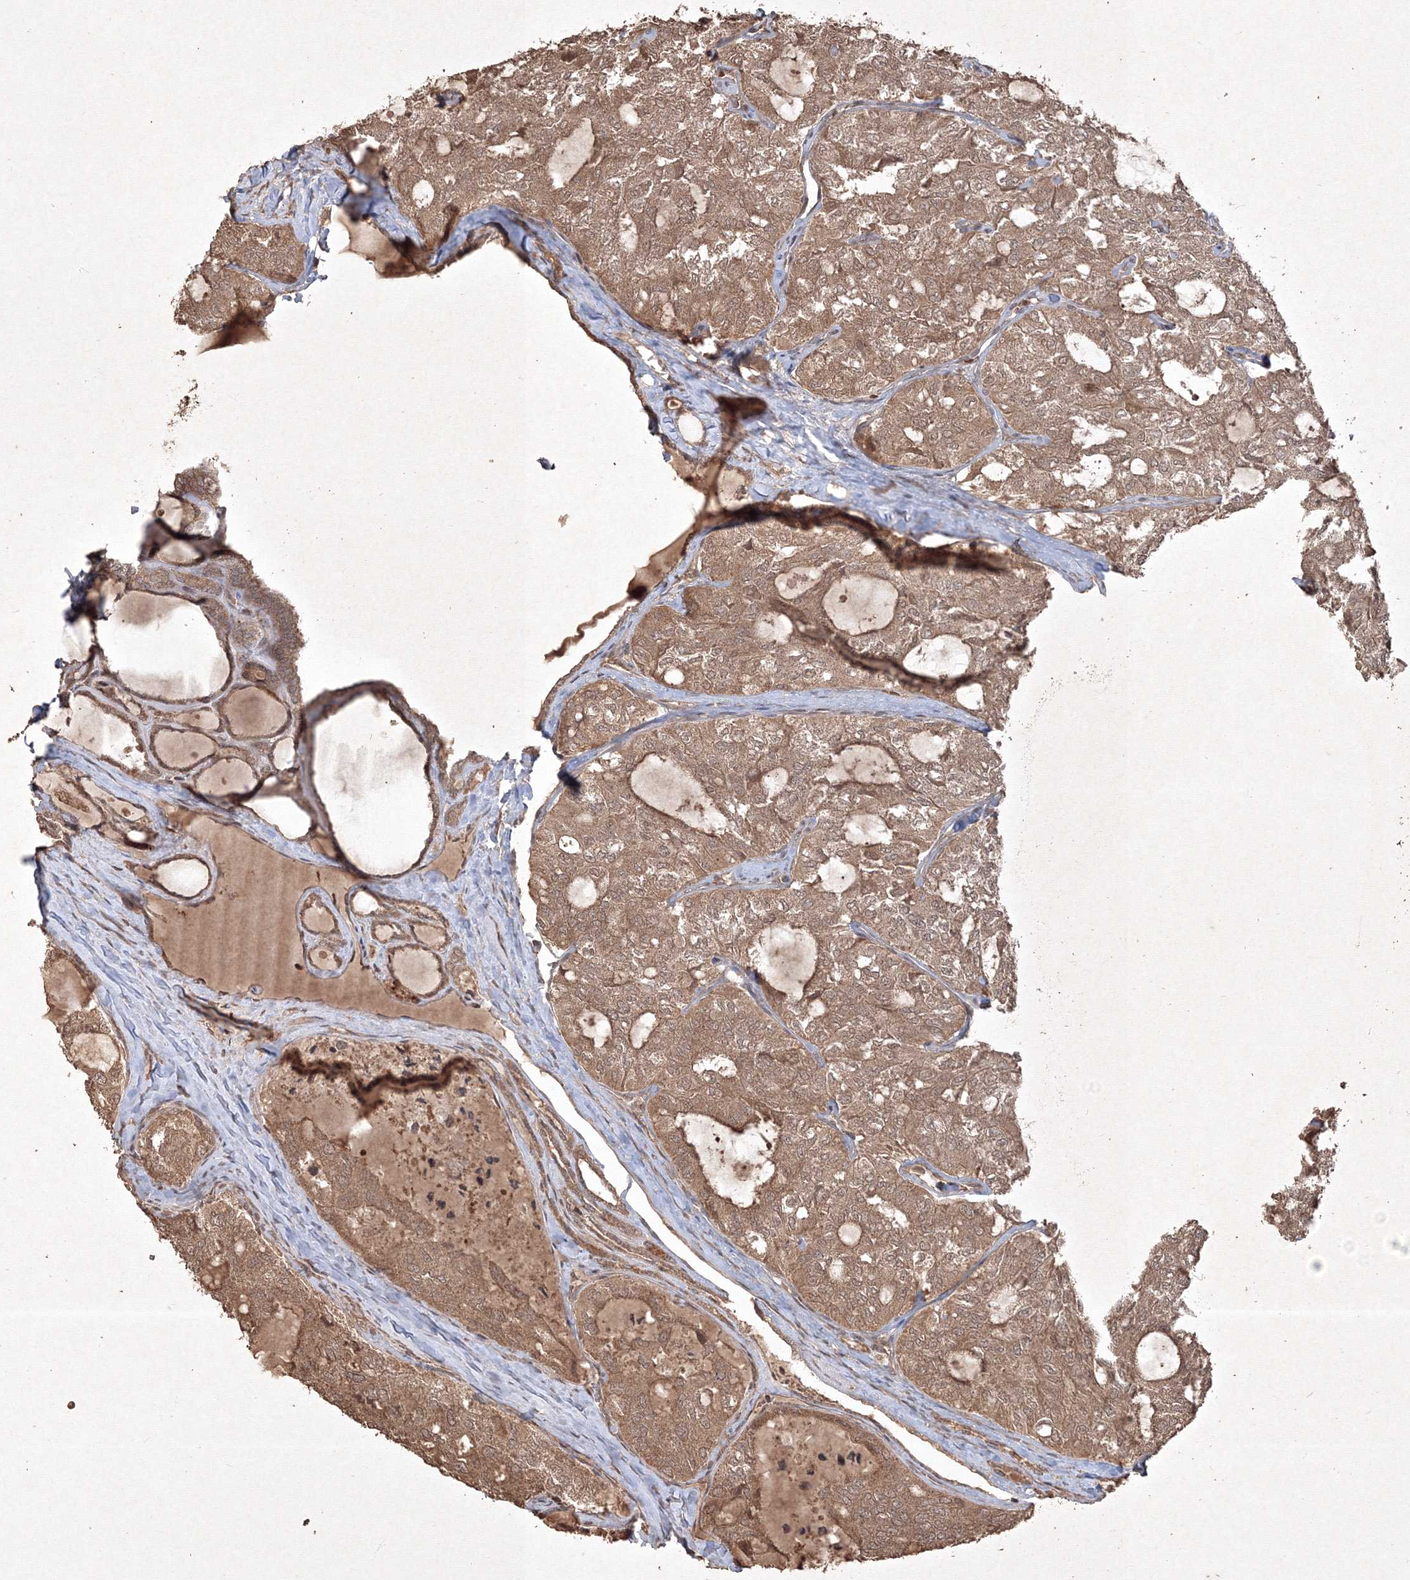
{"staining": {"intensity": "moderate", "quantity": ">75%", "location": "cytoplasmic/membranous"}, "tissue": "thyroid cancer", "cell_type": "Tumor cells", "image_type": "cancer", "snomed": [{"axis": "morphology", "description": "Follicular adenoma carcinoma, NOS"}, {"axis": "topography", "description": "Thyroid gland"}], "caption": "The image demonstrates immunohistochemical staining of thyroid cancer. There is moderate cytoplasmic/membranous positivity is appreciated in about >75% of tumor cells. The staining was performed using DAB (3,3'-diaminobenzidine) to visualize the protein expression in brown, while the nuclei were stained in blue with hematoxylin (Magnification: 20x).", "gene": "PELI3", "patient": {"sex": "male", "age": 75}}